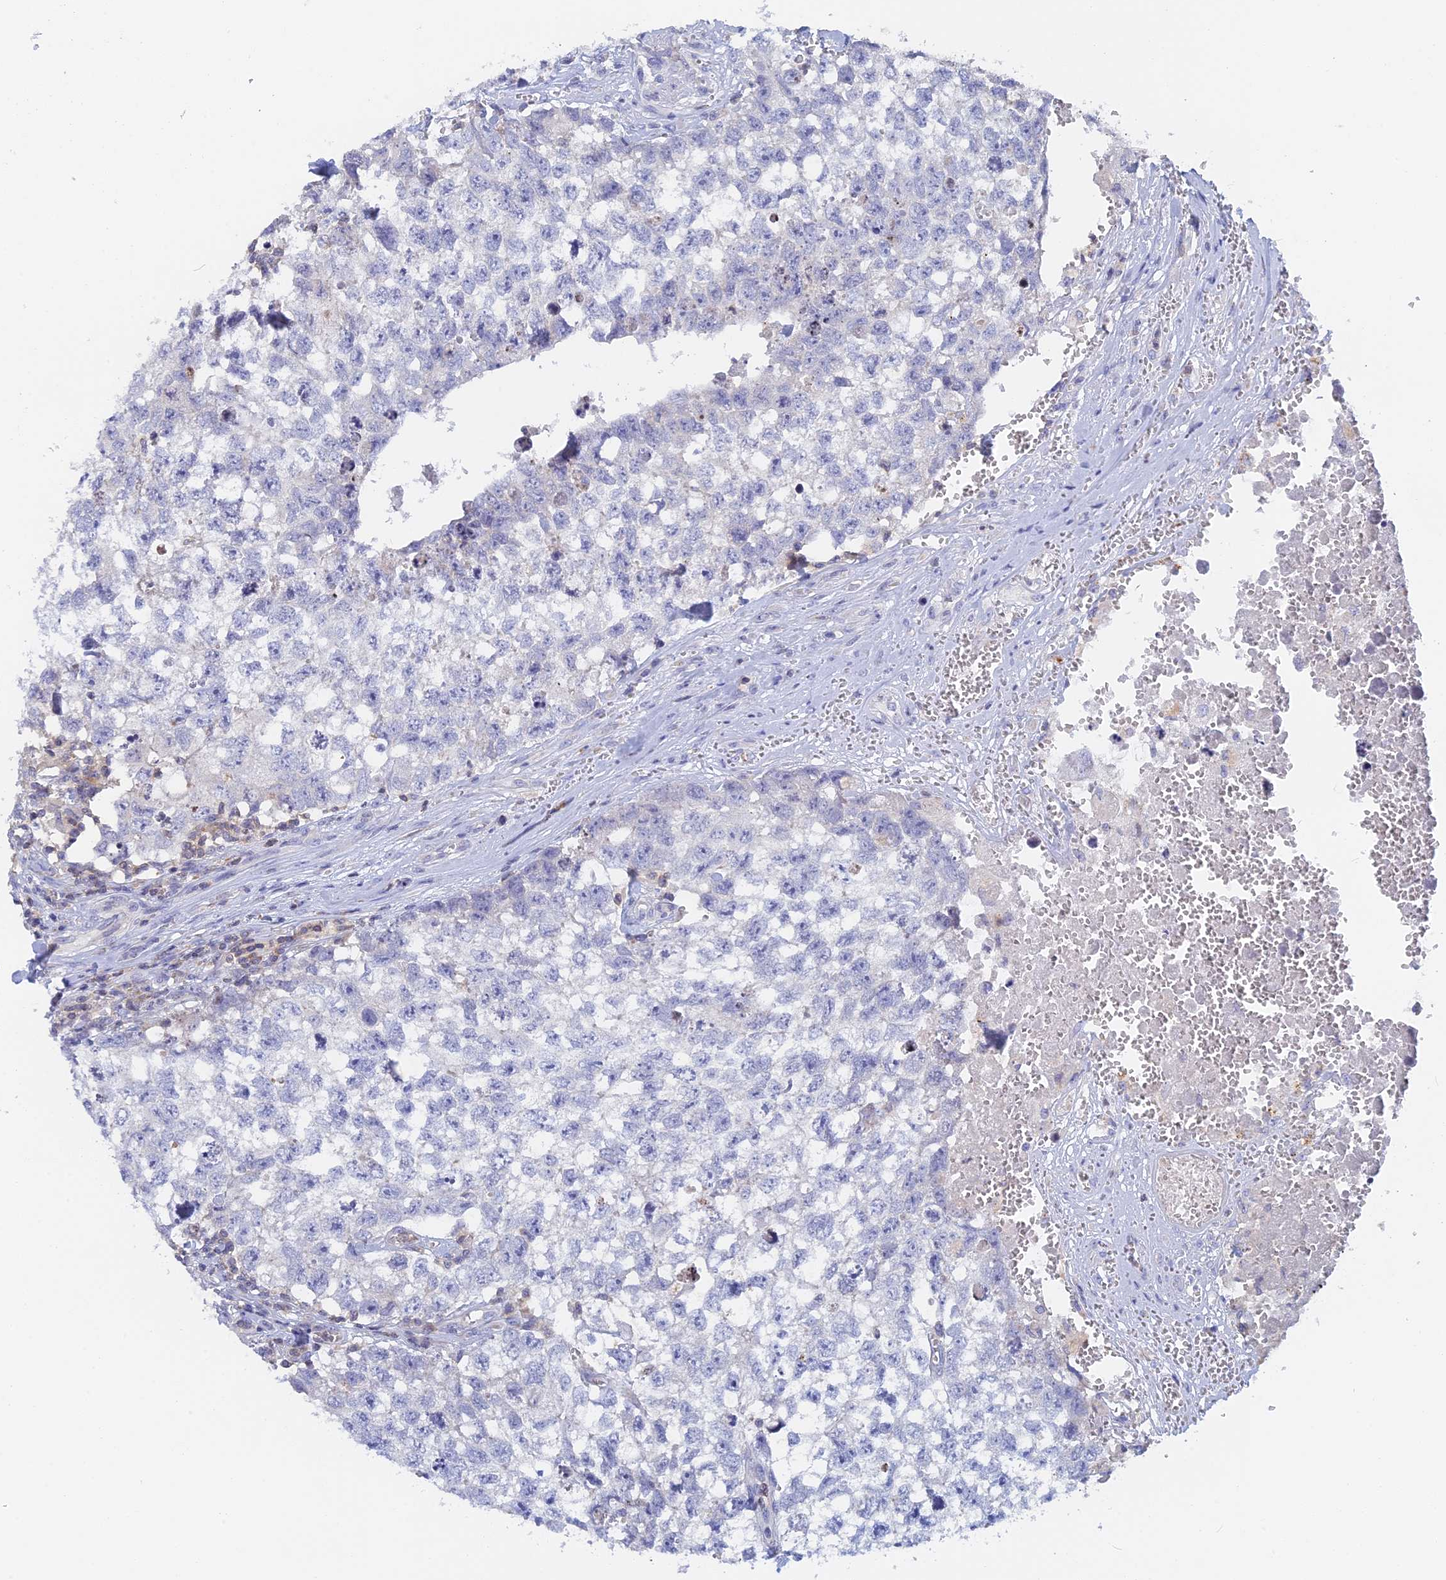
{"staining": {"intensity": "negative", "quantity": "none", "location": "none"}, "tissue": "testis cancer", "cell_type": "Tumor cells", "image_type": "cancer", "snomed": [{"axis": "morphology", "description": "Seminoma, NOS"}, {"axis": "morphology", "description": "Carcinoma, Embryonal, NOS"}, {"axis": "topography", "description": "Testis"}], "caption": "The photomicrograph reveals no significant expression in tumor cells of seminoma (testis).", "gene": "ACP7", "patient": {"sex": "male", "age": 29}}